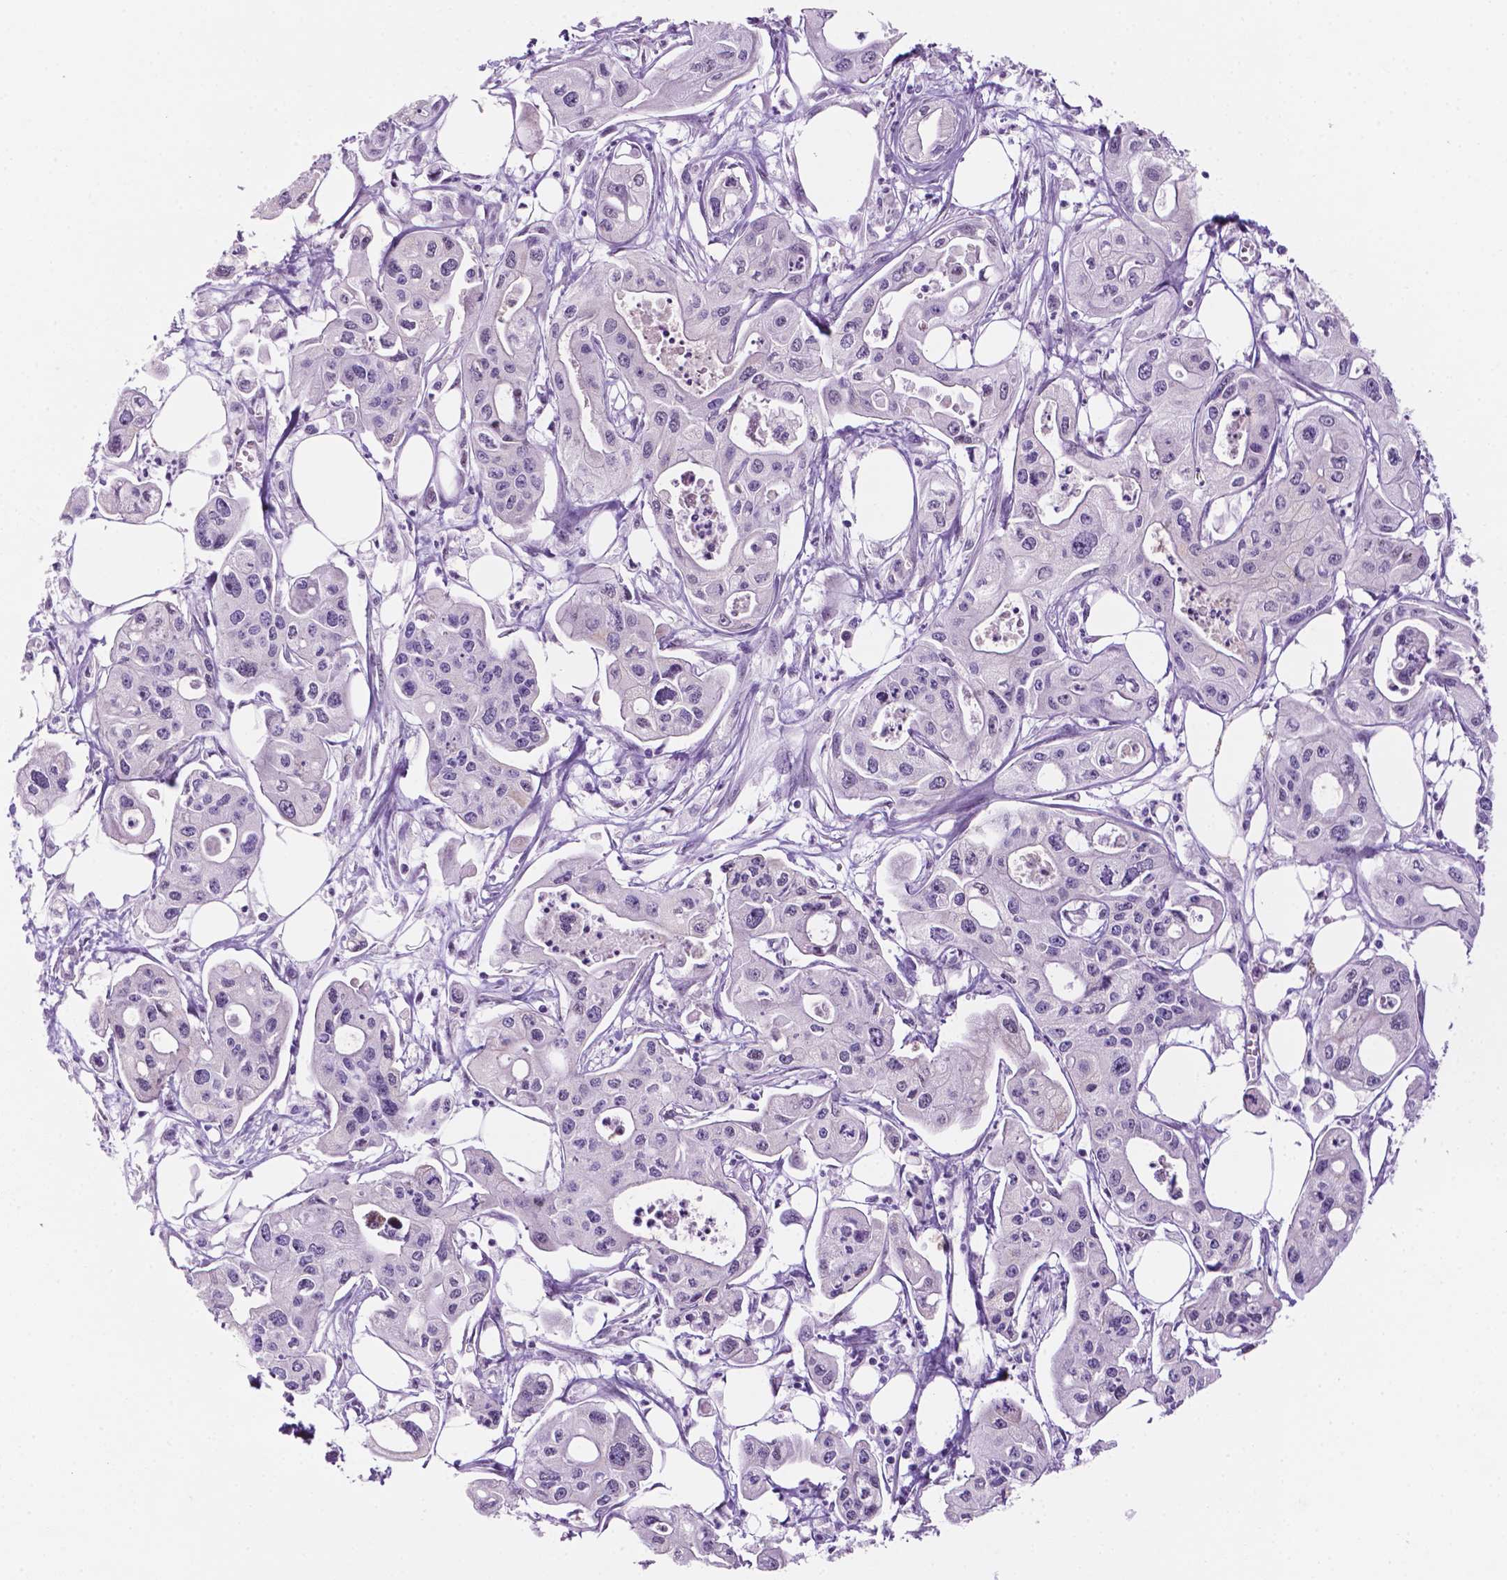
{"staining": {"intensity": "negative", "quantity": "none", "location": "none"}, "tissue": "pancreatic cancer", "cell_type": "Tumor cells", "image_type": "cancer", "snomed": [{"axis": "morphology", "description": "Adenocarcinoma, NOS"}, {"axis": "topography", "description": "Pancreas"}], "caption": "The photomicrograph displays no significant expression in tumor cells of pancreatic cancer.", "gene": "C18orf21", "patient": {"sex": "male", "age": 70}}